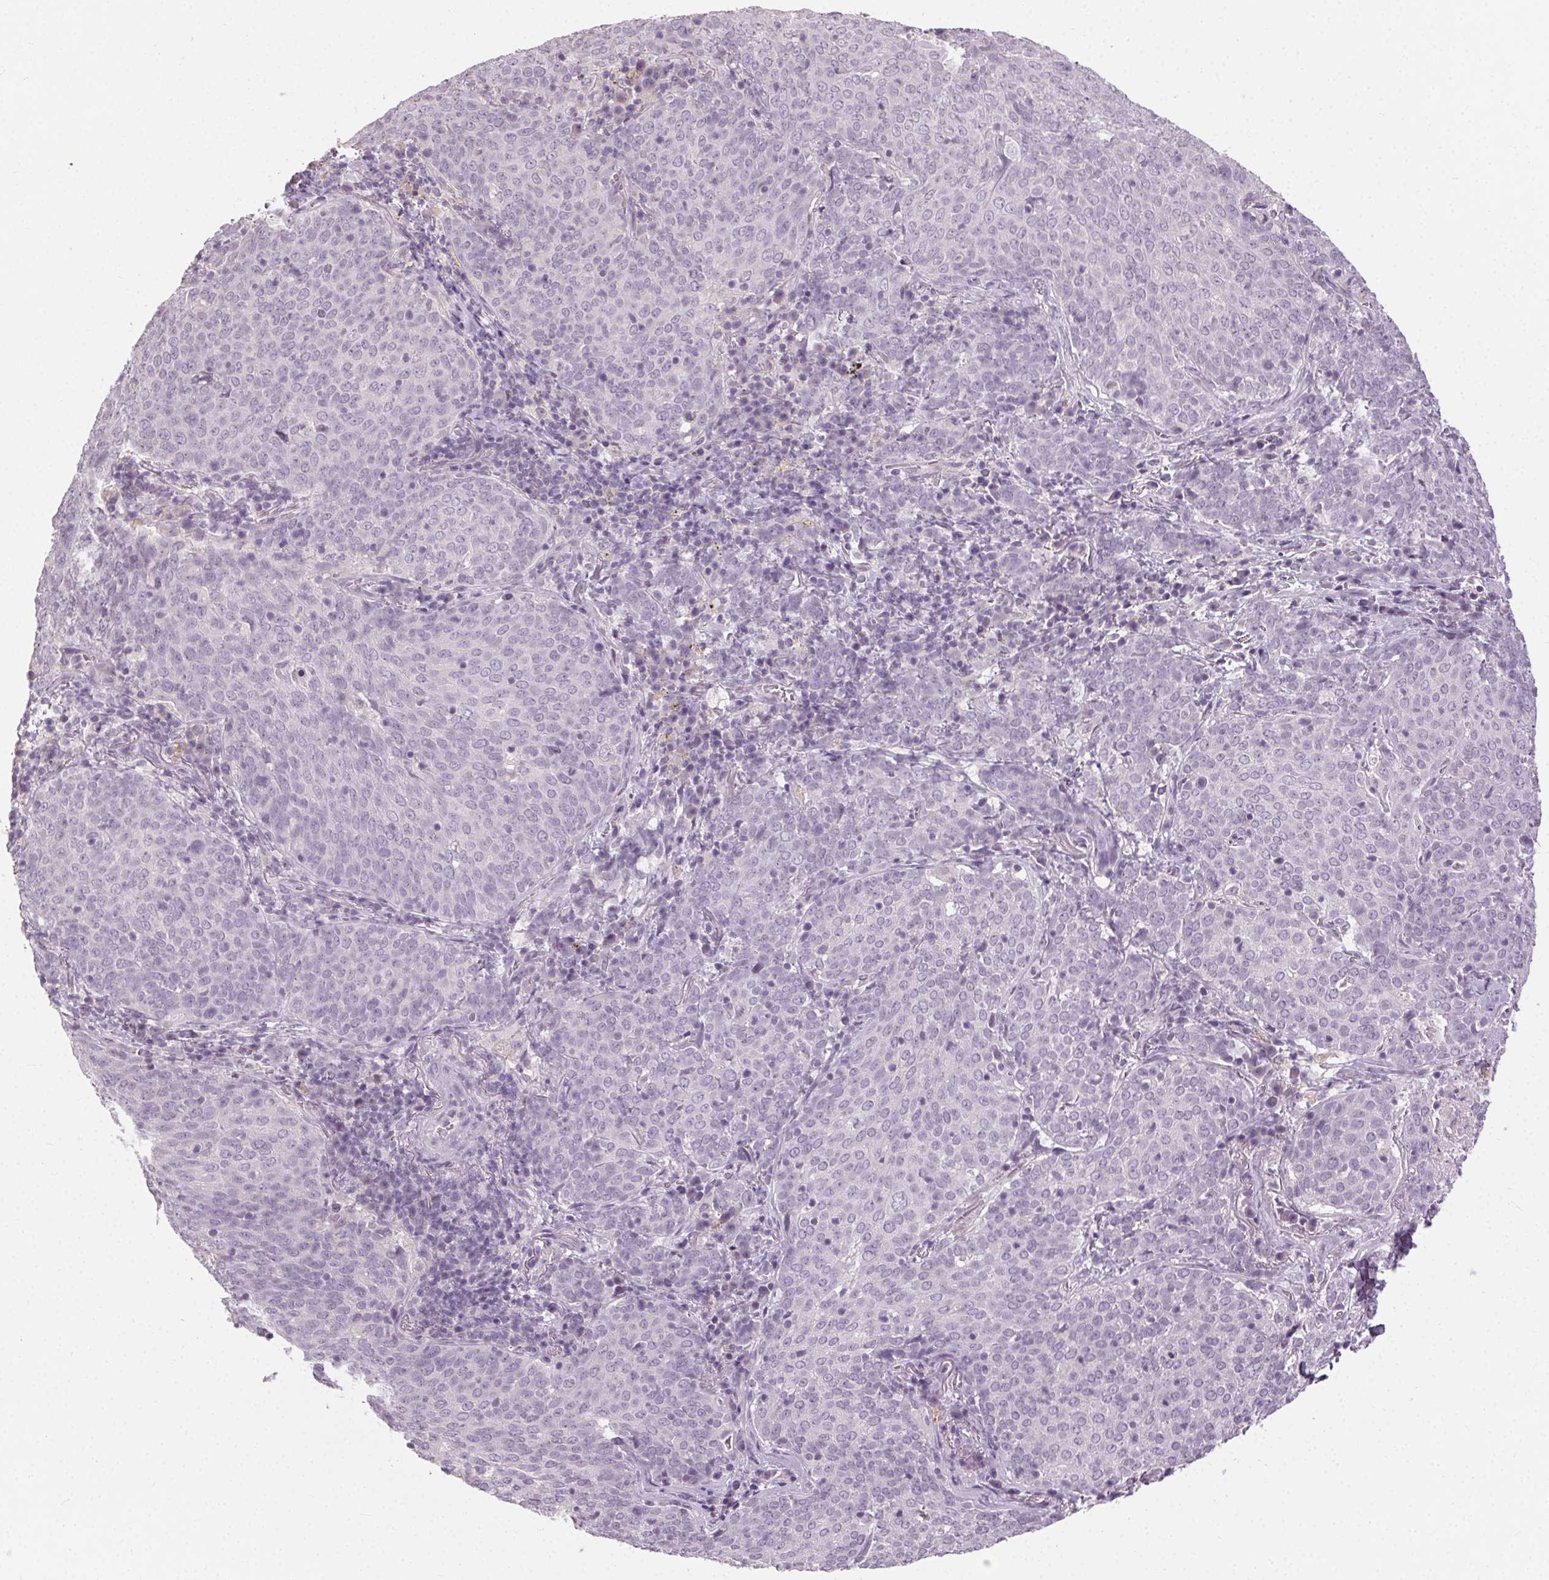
{"staining": {"intensity": "negative", "quantity": "none", "location": "none"}, "tissue": "lung cancer", "cell_type": "Tumor cells", "image_type": "cancer", "snomed": [{"axis": "morphology", "description": "Squamous cell carcinoma, NOS"}, {"axis": "topography", "description": "Lung"}], "caption": "Squamous cell carcinoma (lung) stained for a protein using immunohistochemistry shows no expression tumor cells.", "gene": "CLTRN", "patient": {"sex": "male", "age": 82}}